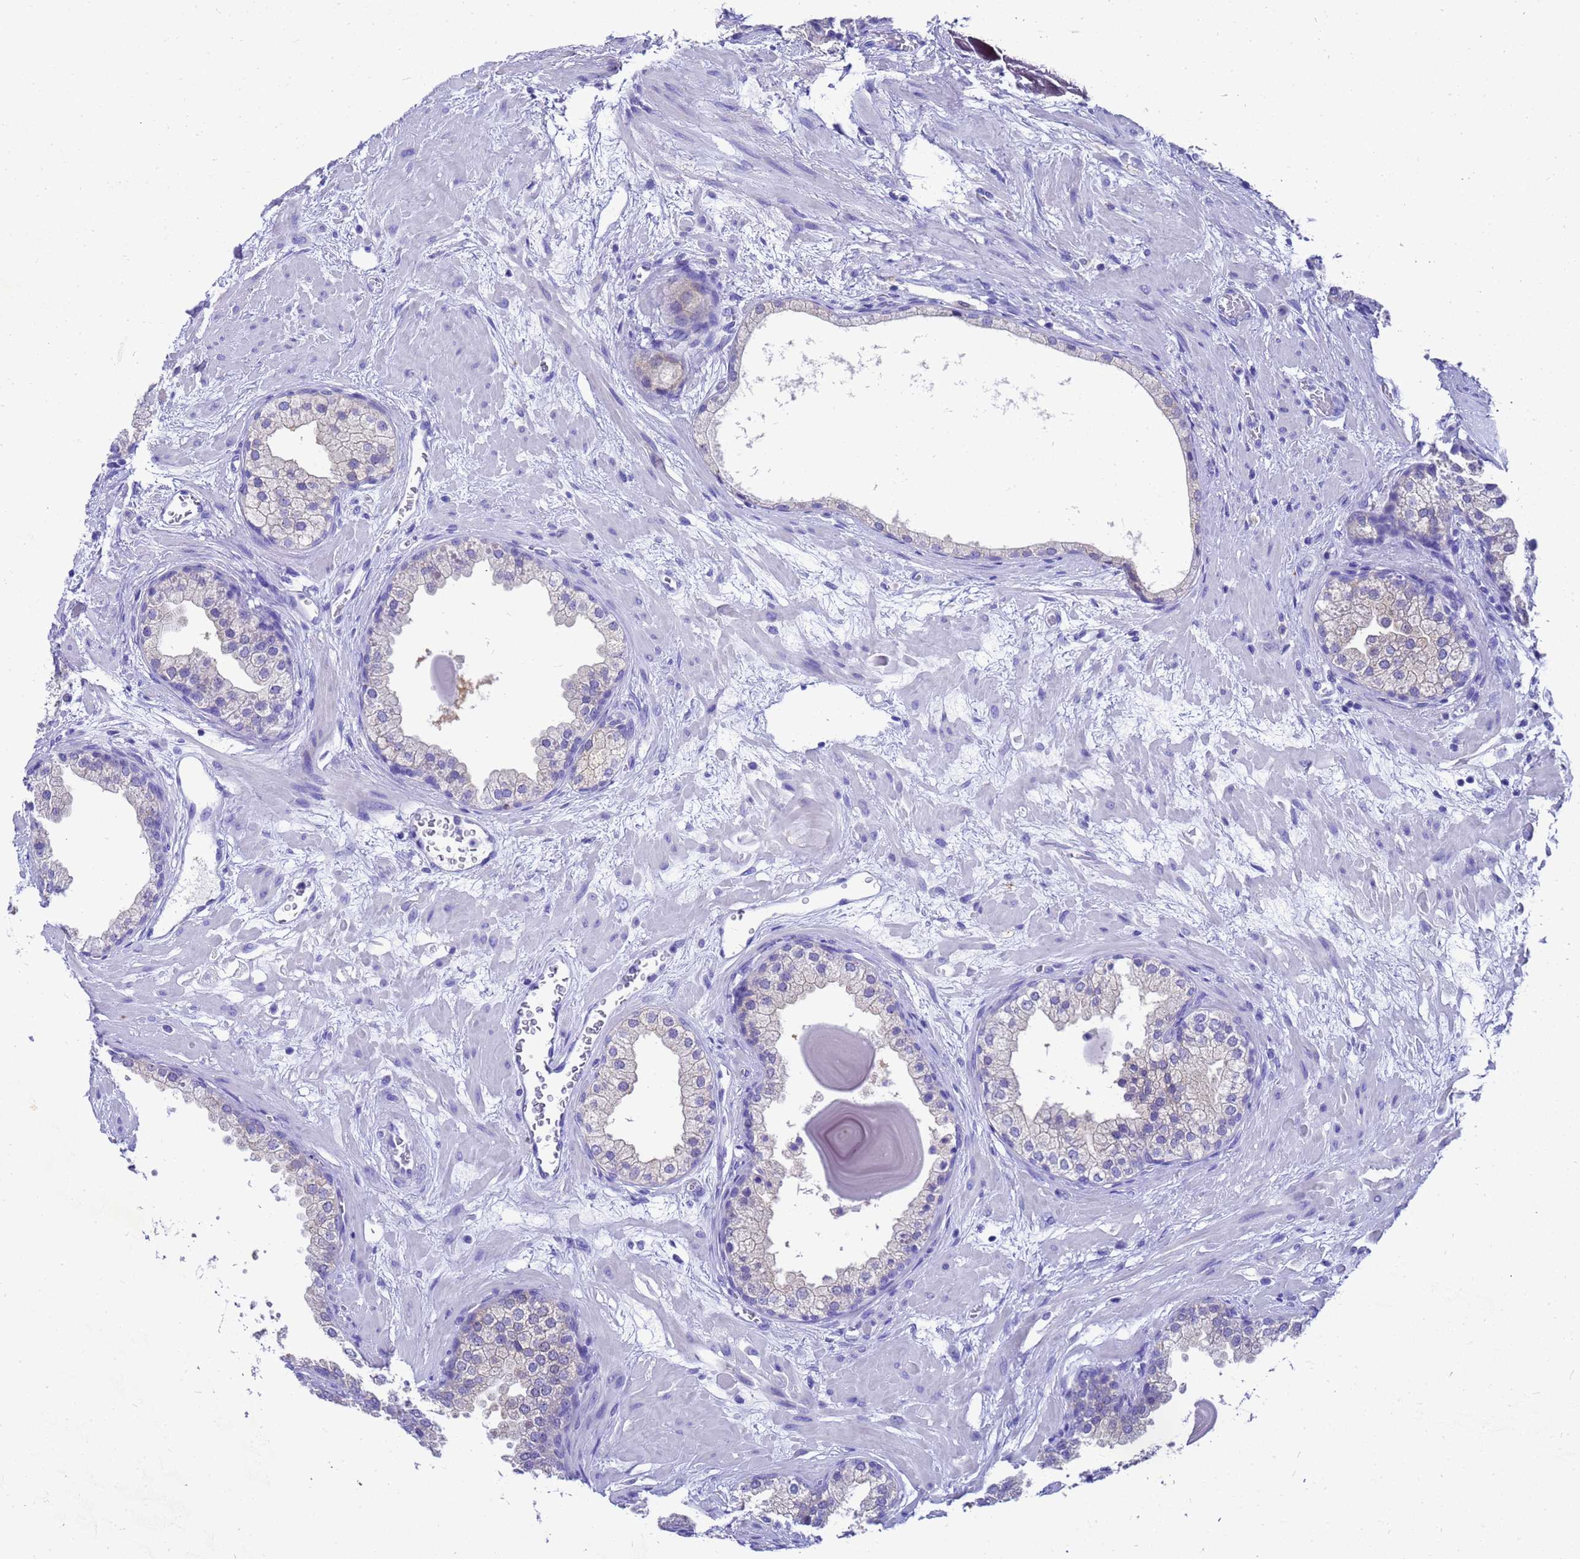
{"staining": {"intensity": "negative", "quantity": "none", "location": "none"}, "tissue": "prostate", "cell_type": "Glandular cells", "image_type": "normal", "snomed": [{"axis": "morphology", "description": "Normal tissue, NOS"}, {"axis": "topography", "description": "Prostate"}], "caption": "The immunohistochemistry (IHC) image has no significant expression in glandular cells of prostate. Brightfield microscopy of IHC stained with DAB (brown) and hematoxylin (blue), captured at high magnification.", "gene": "MS4A13", "patient": {"sex": "male", "age": 48}}